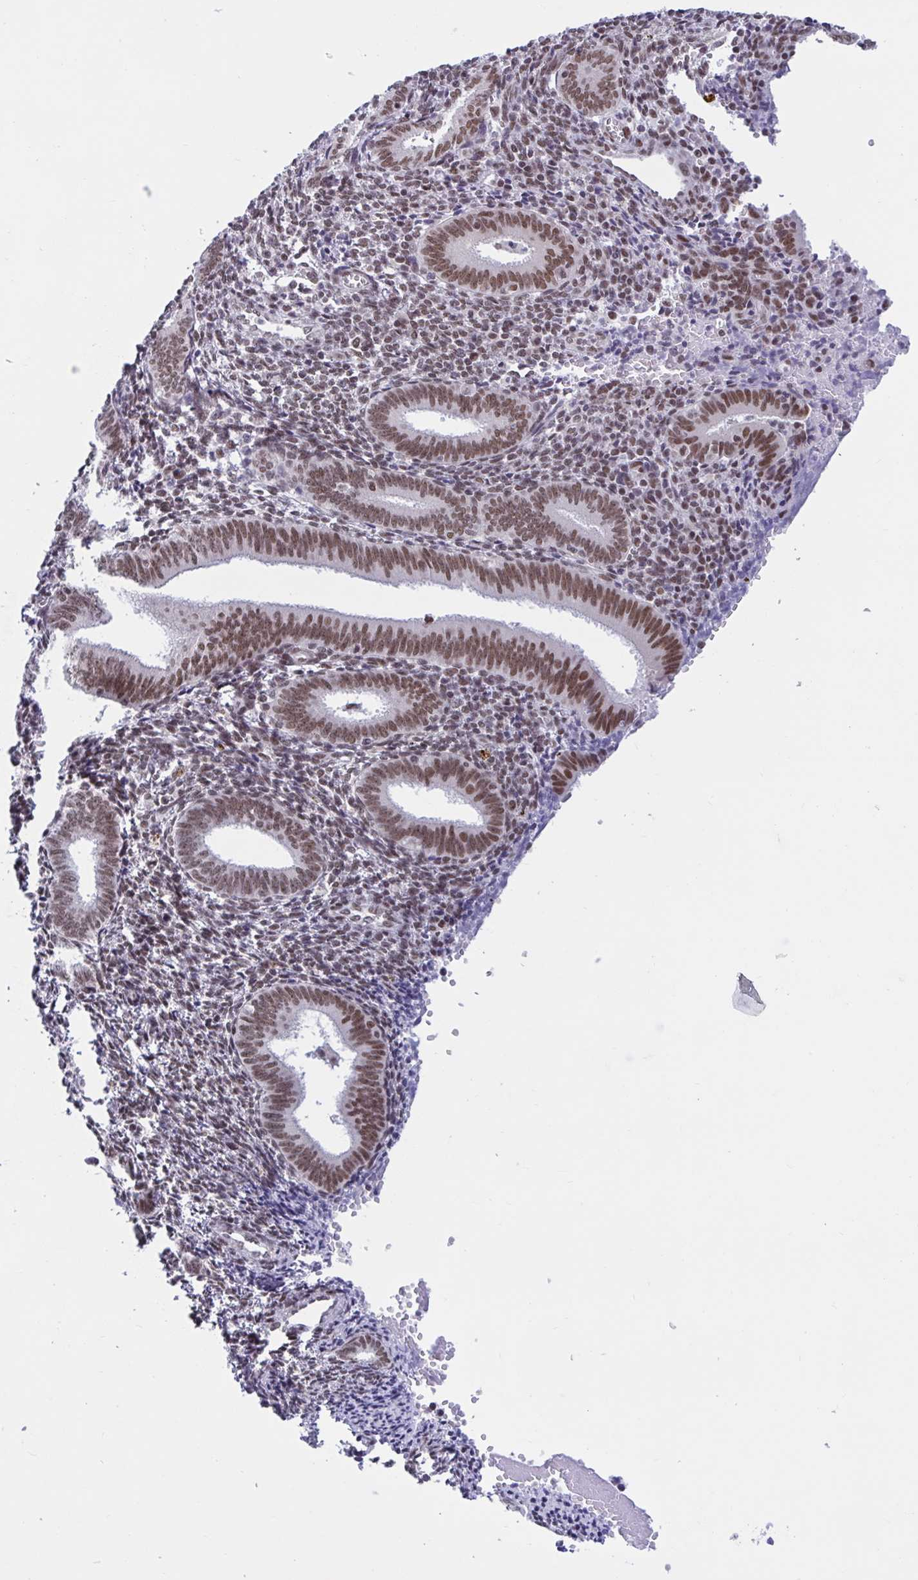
{"staining": {"intensity": "weak", "quantity": "25%-75%", "location": "nuclear"}, "tissue": "endometrium", "cell_type": "Cells in endometrial stroma", "image_type": "normal", "snomed": [{"axis": "morphology", "description": "Normal tissue, NOS"}, {"axis": "topography", "description": "Endometrium"}], "caption": "This is a micrograph of IHC staining of unremarkable endometrium, which shows weak expression in the nuclear of cells in endometrial stroma.", "gene": "PHF10", "patient": {"sex": "female", "age": 41}}